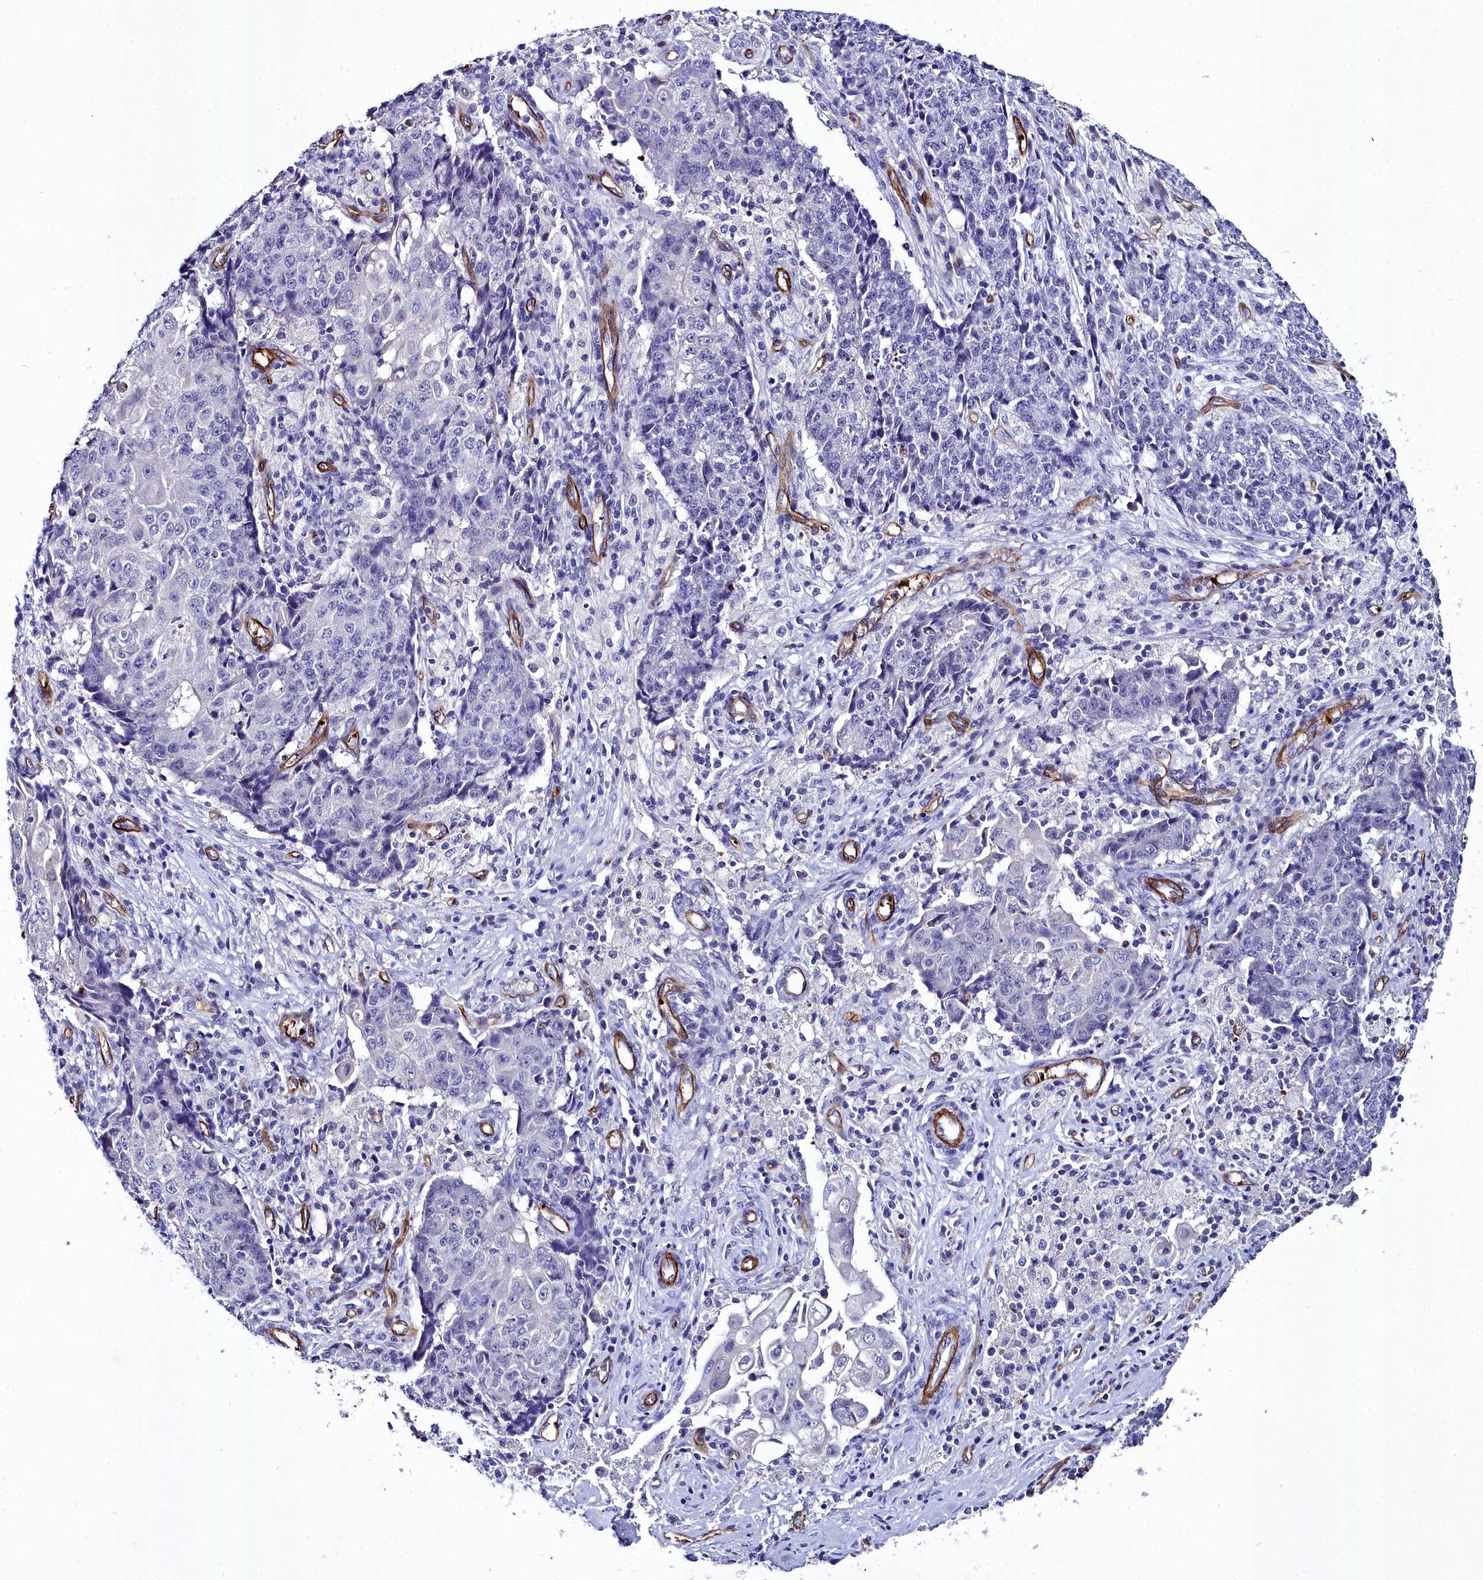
{"staining": {"intensity": "negative", "quantity": "none", "location": "none"}, "tissue": "ovarian cancer", "cell_type": "Tumor cells", "image_type": "cancer", "snomed": [{"axis": "morphology", "description": "Carcinoma, endometroid"}, {"axis": "topography", "description": "Ovary"}], "caption": "Photomicrograph shows no significant protein positivity in tumor cells of endometroid carcinoma (ovarian).", "gene": "CYP4F11", "patient": {"sex": "female", "age": 42}}